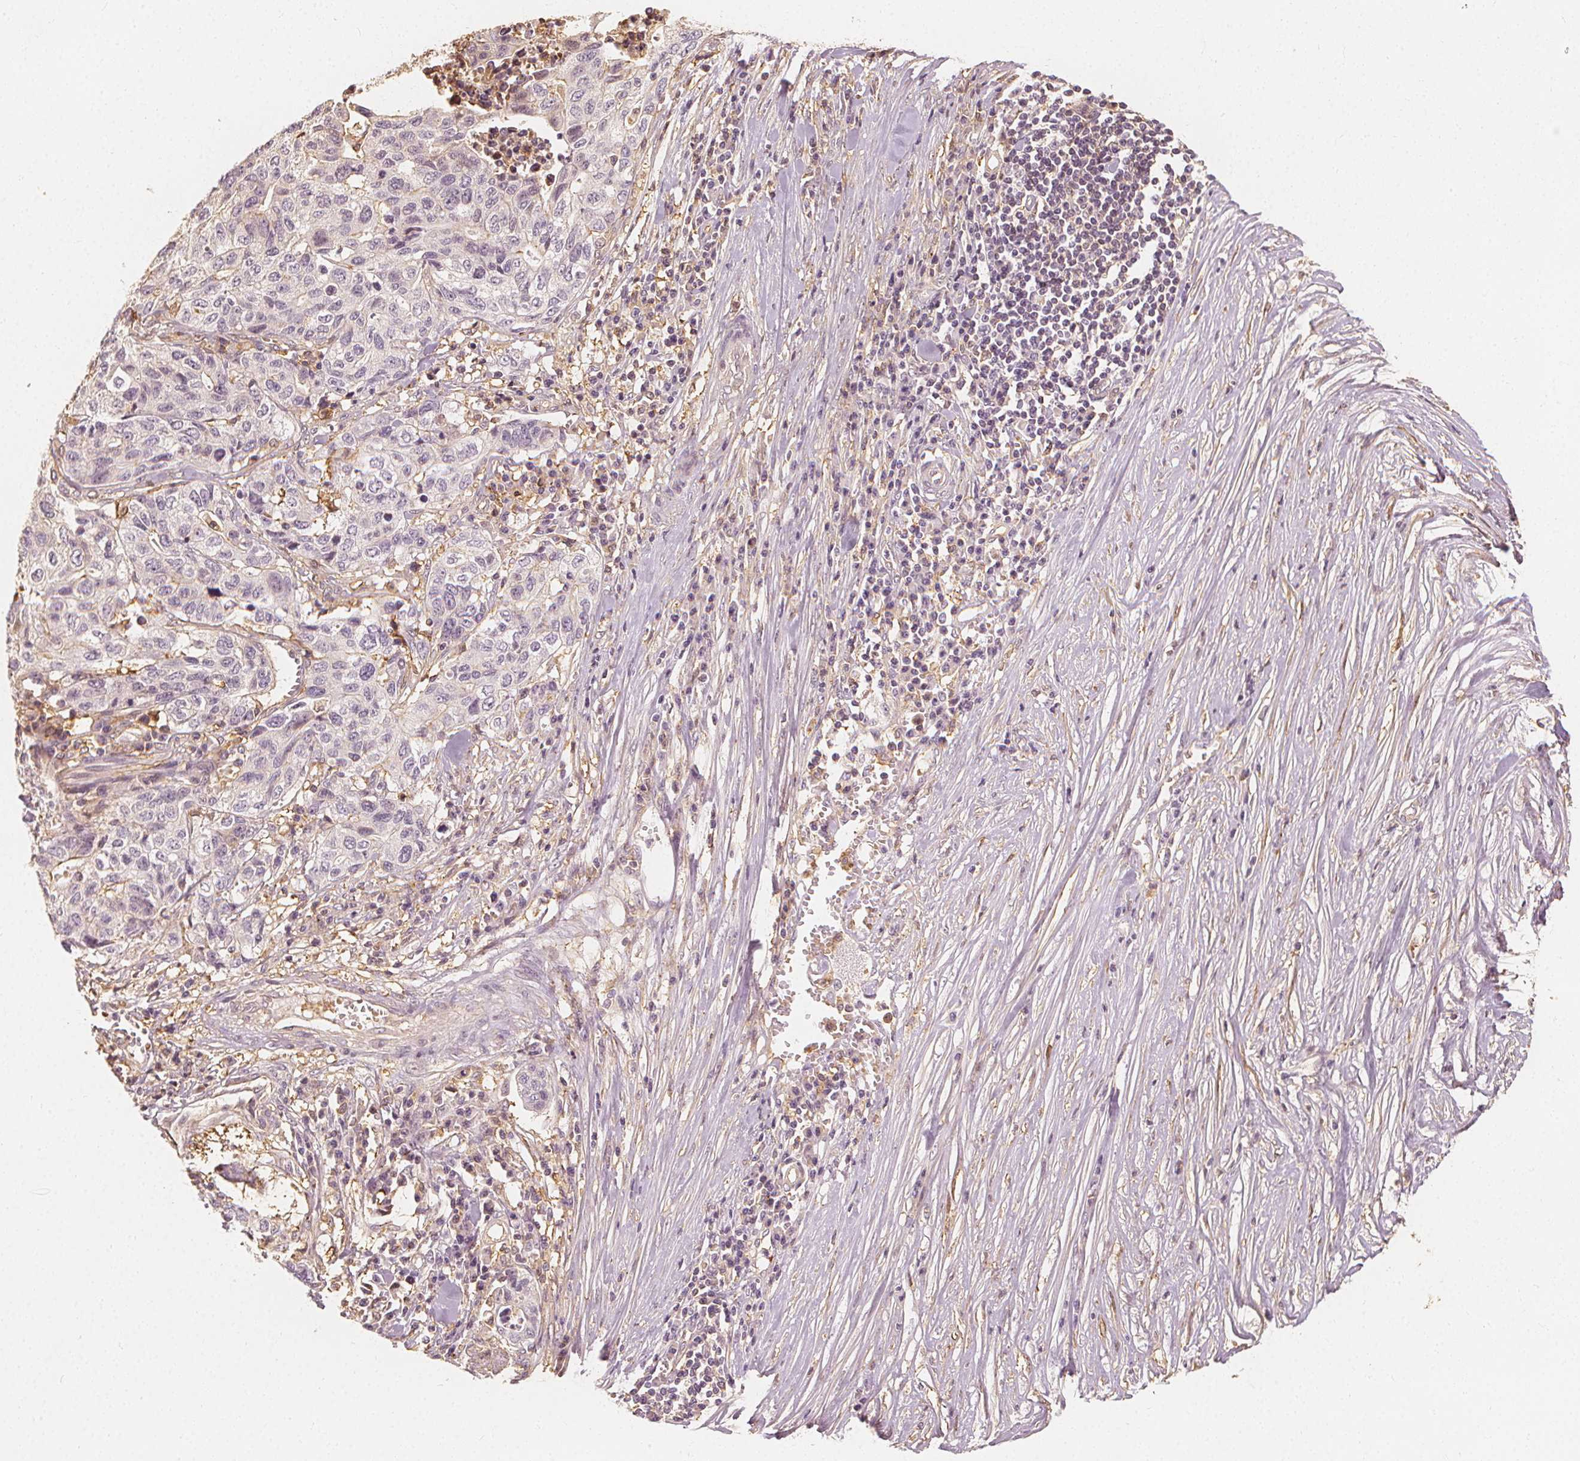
{"staining": {"intensity": "negative", "quantity": "none", "location": "none"}, "tissue": "stomach cancer", "cell_type": "Tumor cells", "image_type": "cancer", "snomed": [{"axis": "morphology", "description": "Adenocarcinoma, NOS"}, {"axis": "topography", "description": "Stomach, upper"}], "caption": "Human adenocarcinoma (stomach) stained for a protein using IHC demonstrates no expression in tumor cells.", "gene": "ARHGAP26", "patient": {"sex": "female", "age": 67}}